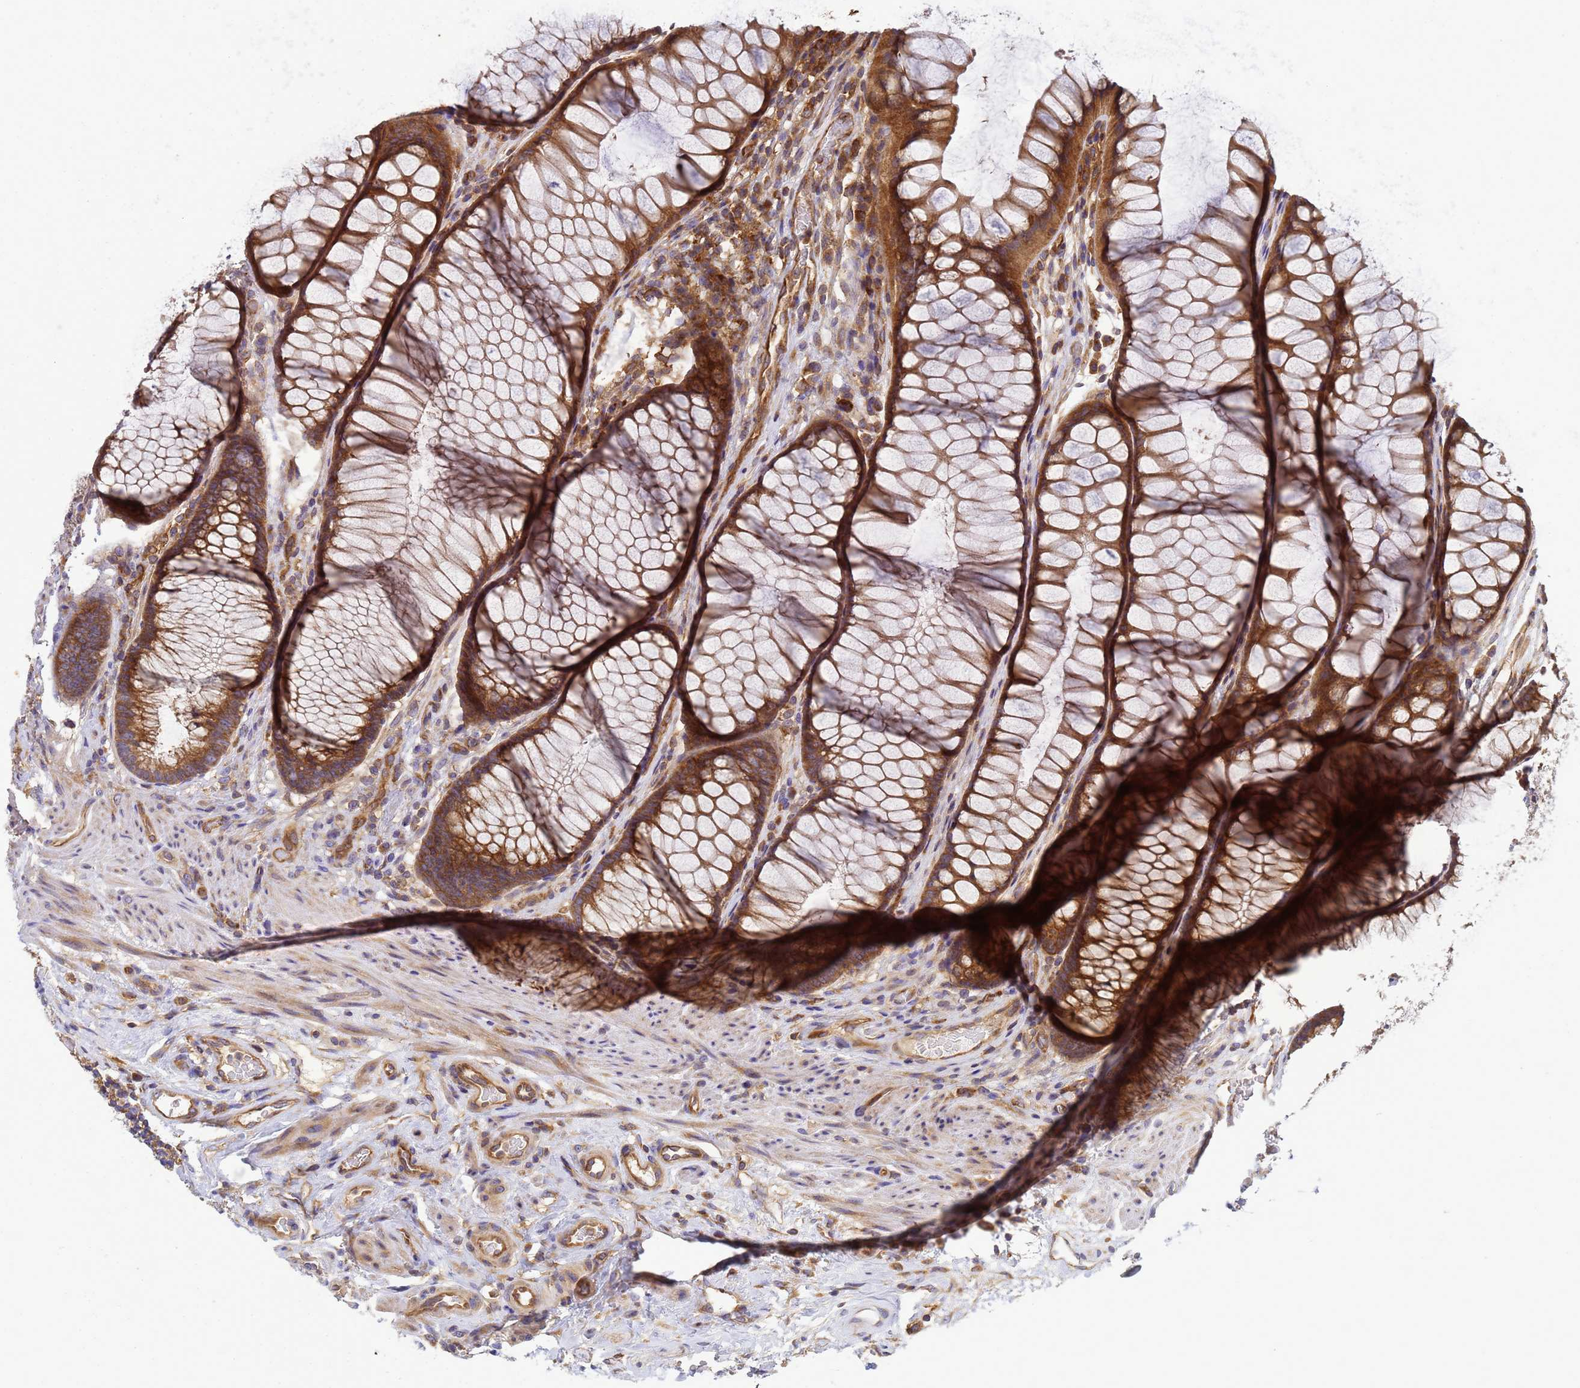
{"staining": {"intensity": "moderate", "quantity": ">75%", "location": "cytoplasmic/membranous"}, "tissue": "colon", "cell_type": "Endothelial cells", "image_type": "normal", "snomed": [{"axis": "morphology", "description": "Normal tissue, NOS"}, {"axis": "topography", "description": "Colon"}], "caption": "Immunohistochemistry (IHC) micrograph of benign colon: colon stained using immunohistochemistry displays medium levels of moderate protein expression localized specifically in the cytoplasmic/membranous of endothelial cells, appearing as a cytoplasmic/membranous brown color.", "gene": "BECN1", "patient": {"sex": "female", "age": 82}}